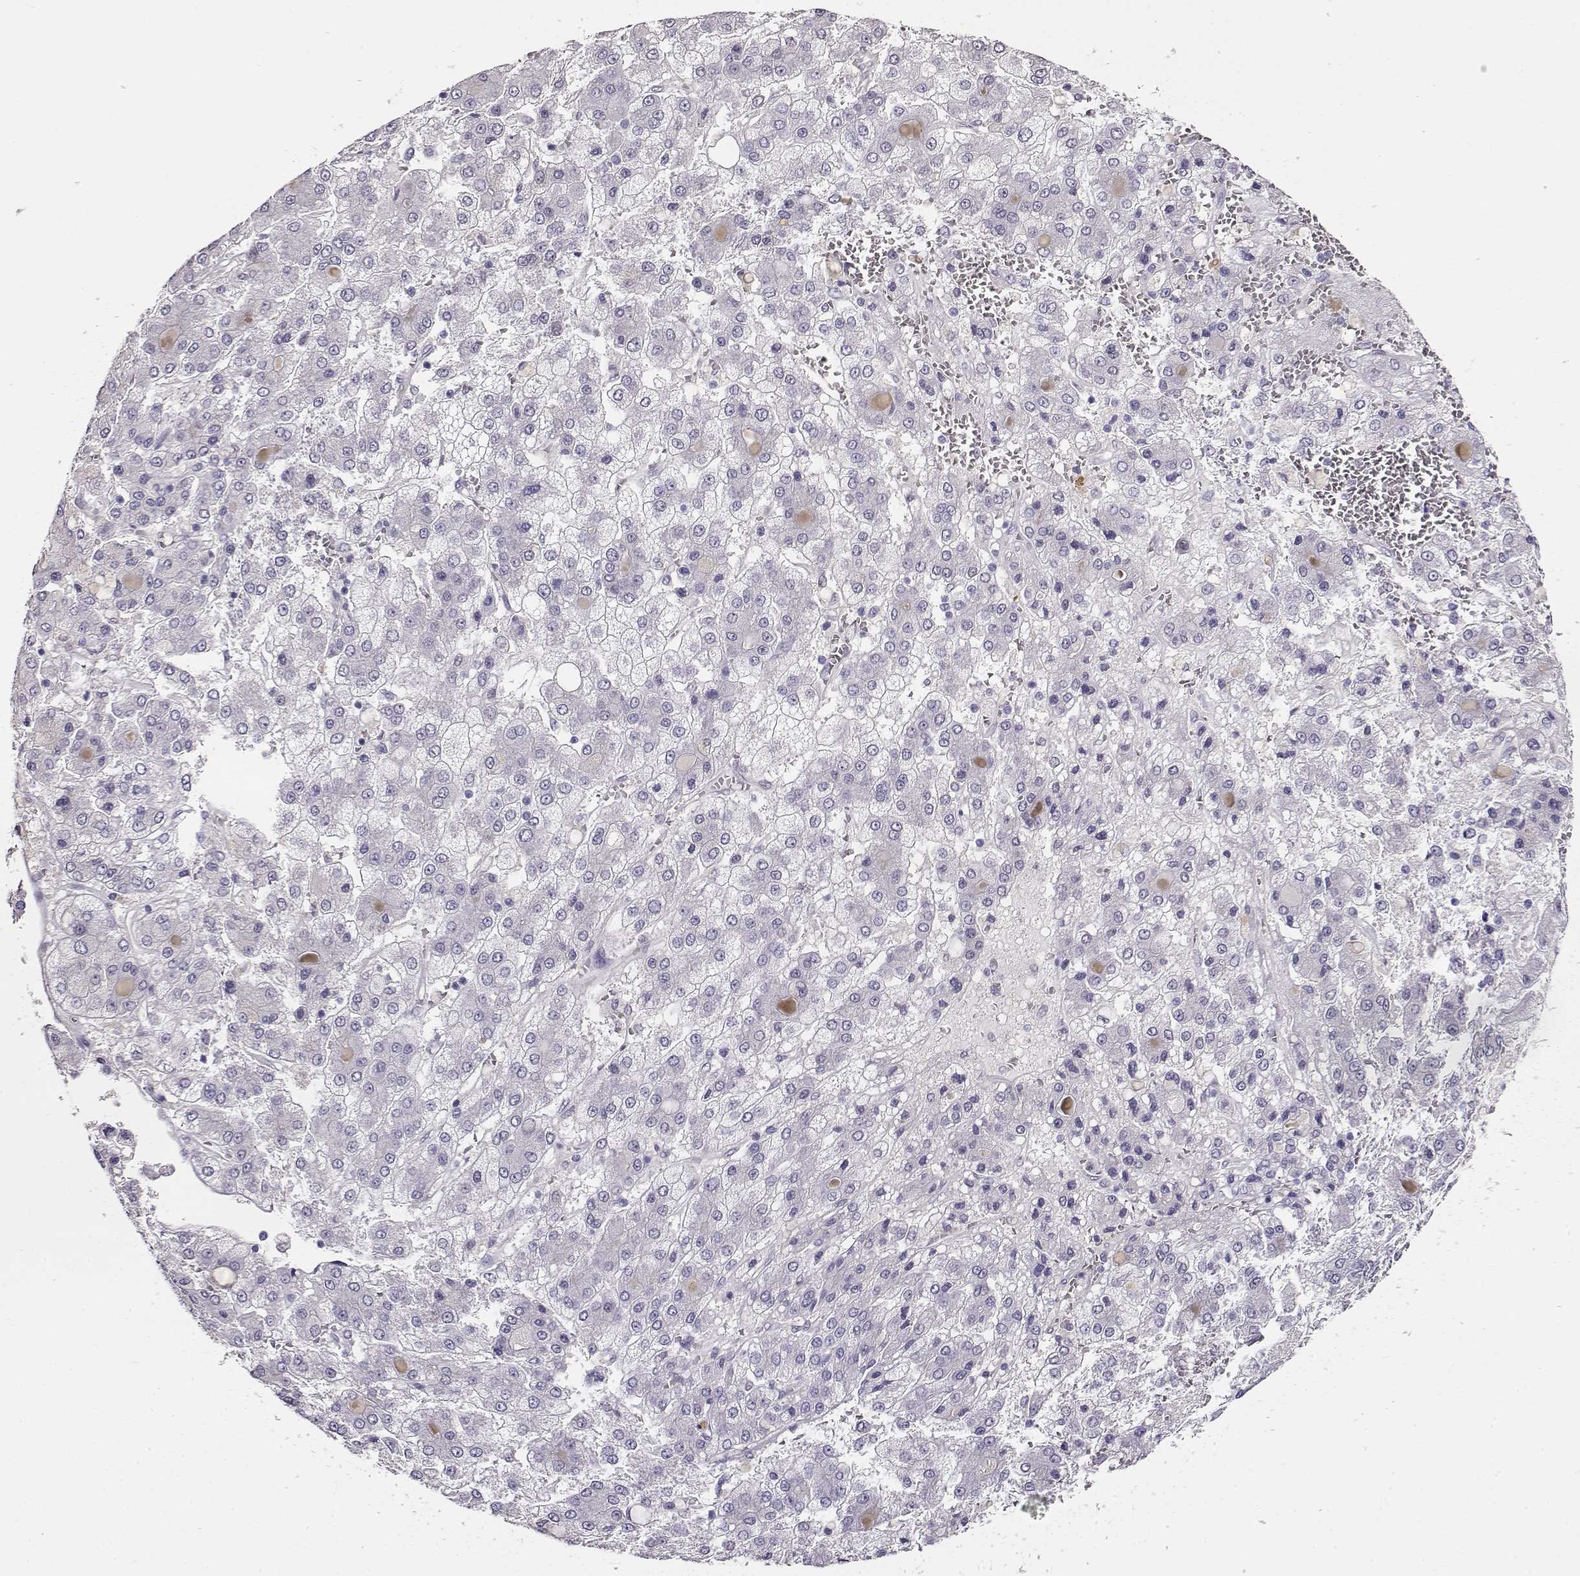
{"staining": {"intensity": "negative", "quantity": "none", "location": "none"}, "tissue": "liver cancer", "cell_type": "Tumor cells", "image_type": "cancer", "snomed": [{"axis": "morphology", "description": "Carcinoma, Hepatocellular, NOS"}, {"axis": "topography", "description": "Liver"}], "caption": "This is a image of immunohistochemistry staining of liver cancer (hepatocellular carcinoma), which shows no positivity in tumor cells. (Stains: DAB IHC with hematoxylin counter stain, Microscopy: brightfield microscopy at high magnification).", "gene": "CCR8", "patient": {"sex": "male", "age": 73}}